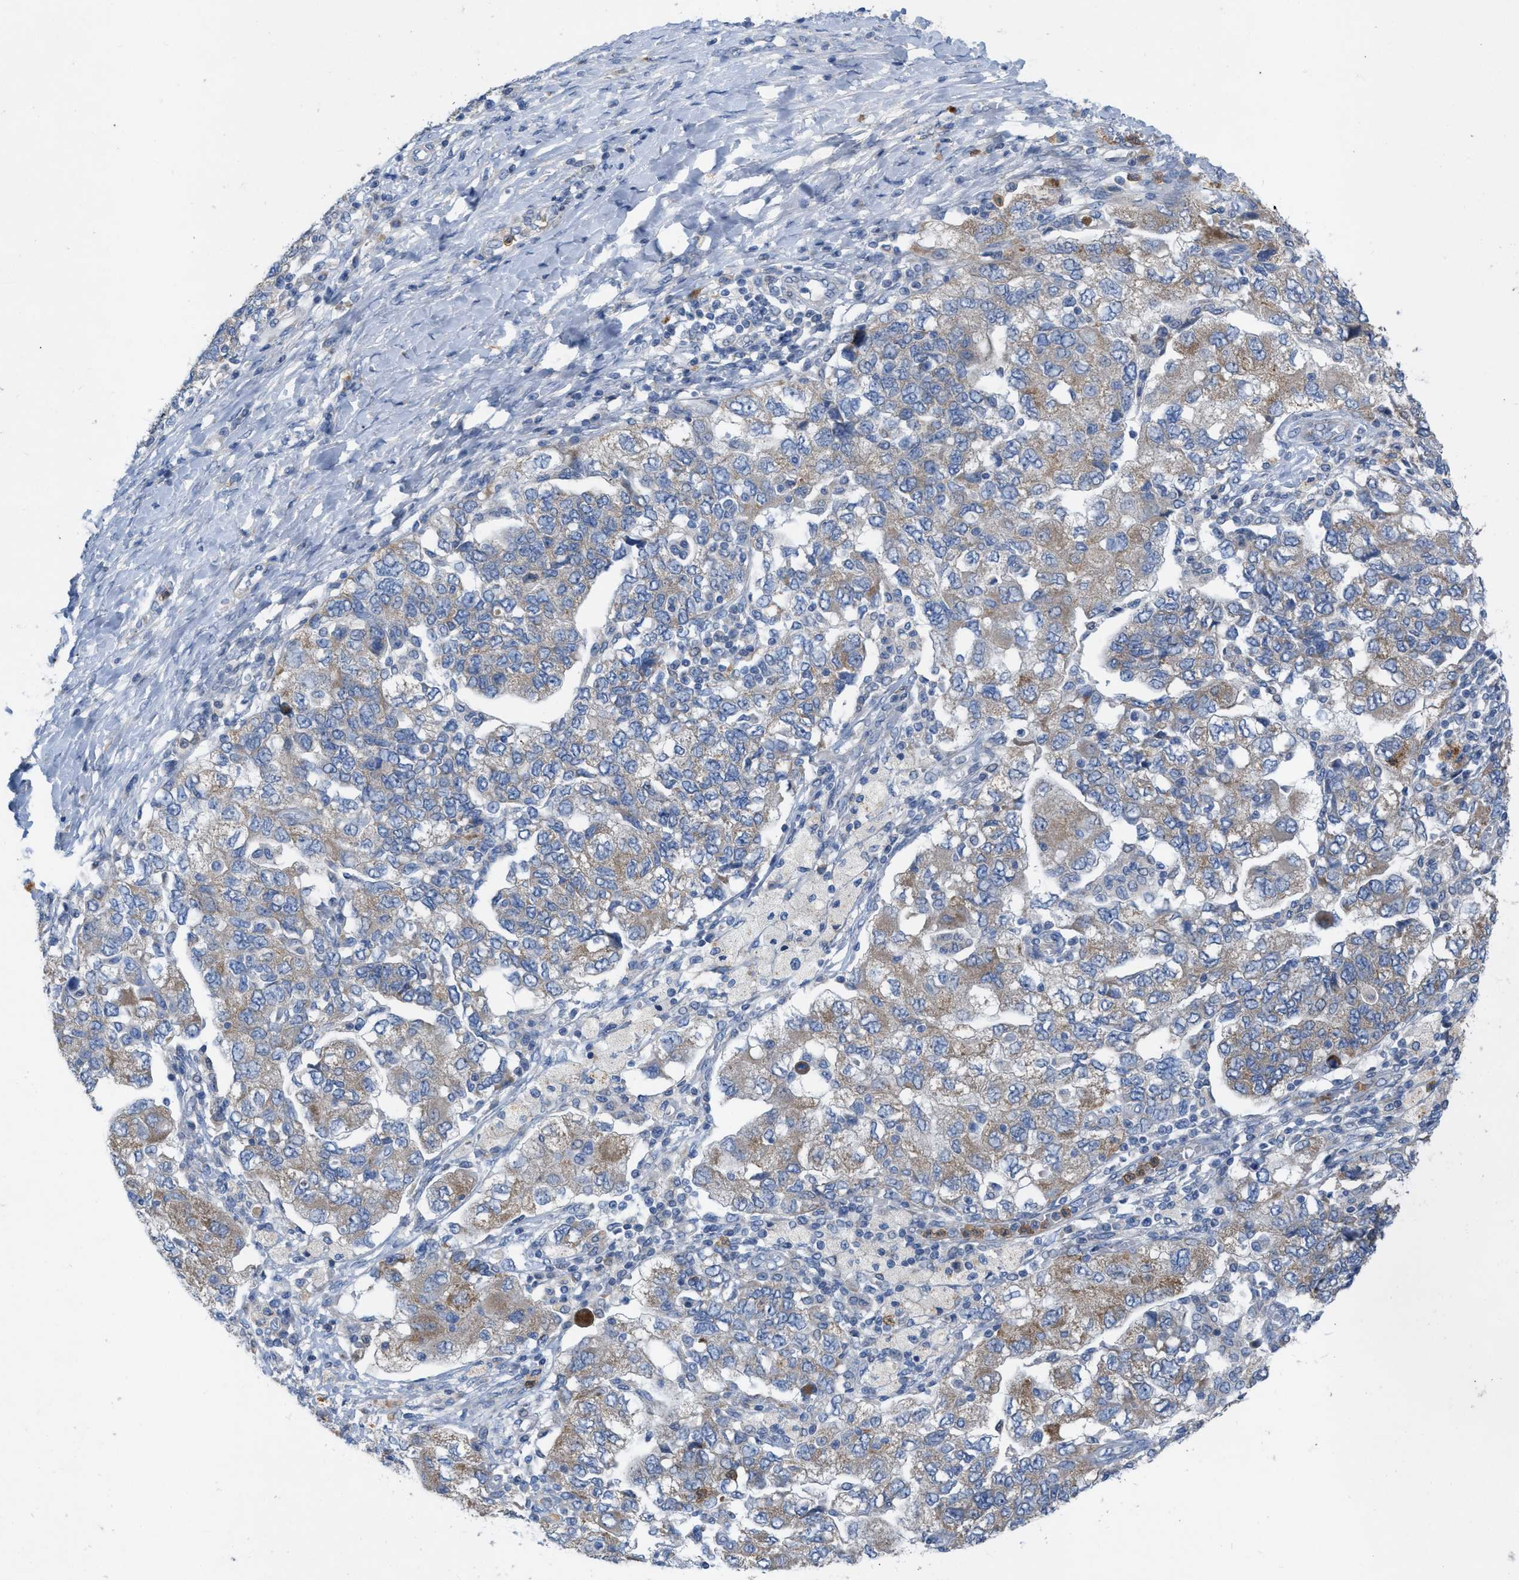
{"staining": {"intensity": "weak", "quantity": "25%-75%", "location": "cytoplasmic/membranous"}, "tissue": "ovarian cancer", "cell_type": "Tumor cells", "image_type": "cancer", "snomed": [{"axis": "morphology", "description": "Carcinoma, NOS"}, {"axis": "morphology", "description": "Cystadenocarcinoma, serous, NOS"}, {"axis": "topography", "description": "Ovary"}], "caption": "Tumor cells exhibit low levels of weak cytoplasmic/membranous expression in approximately 25%-75% of cells in ovarian cancer (serous cystadenocarcinoma).", "gene": "PLPPR5", "patient": {"sex": "female", "age": 69}}